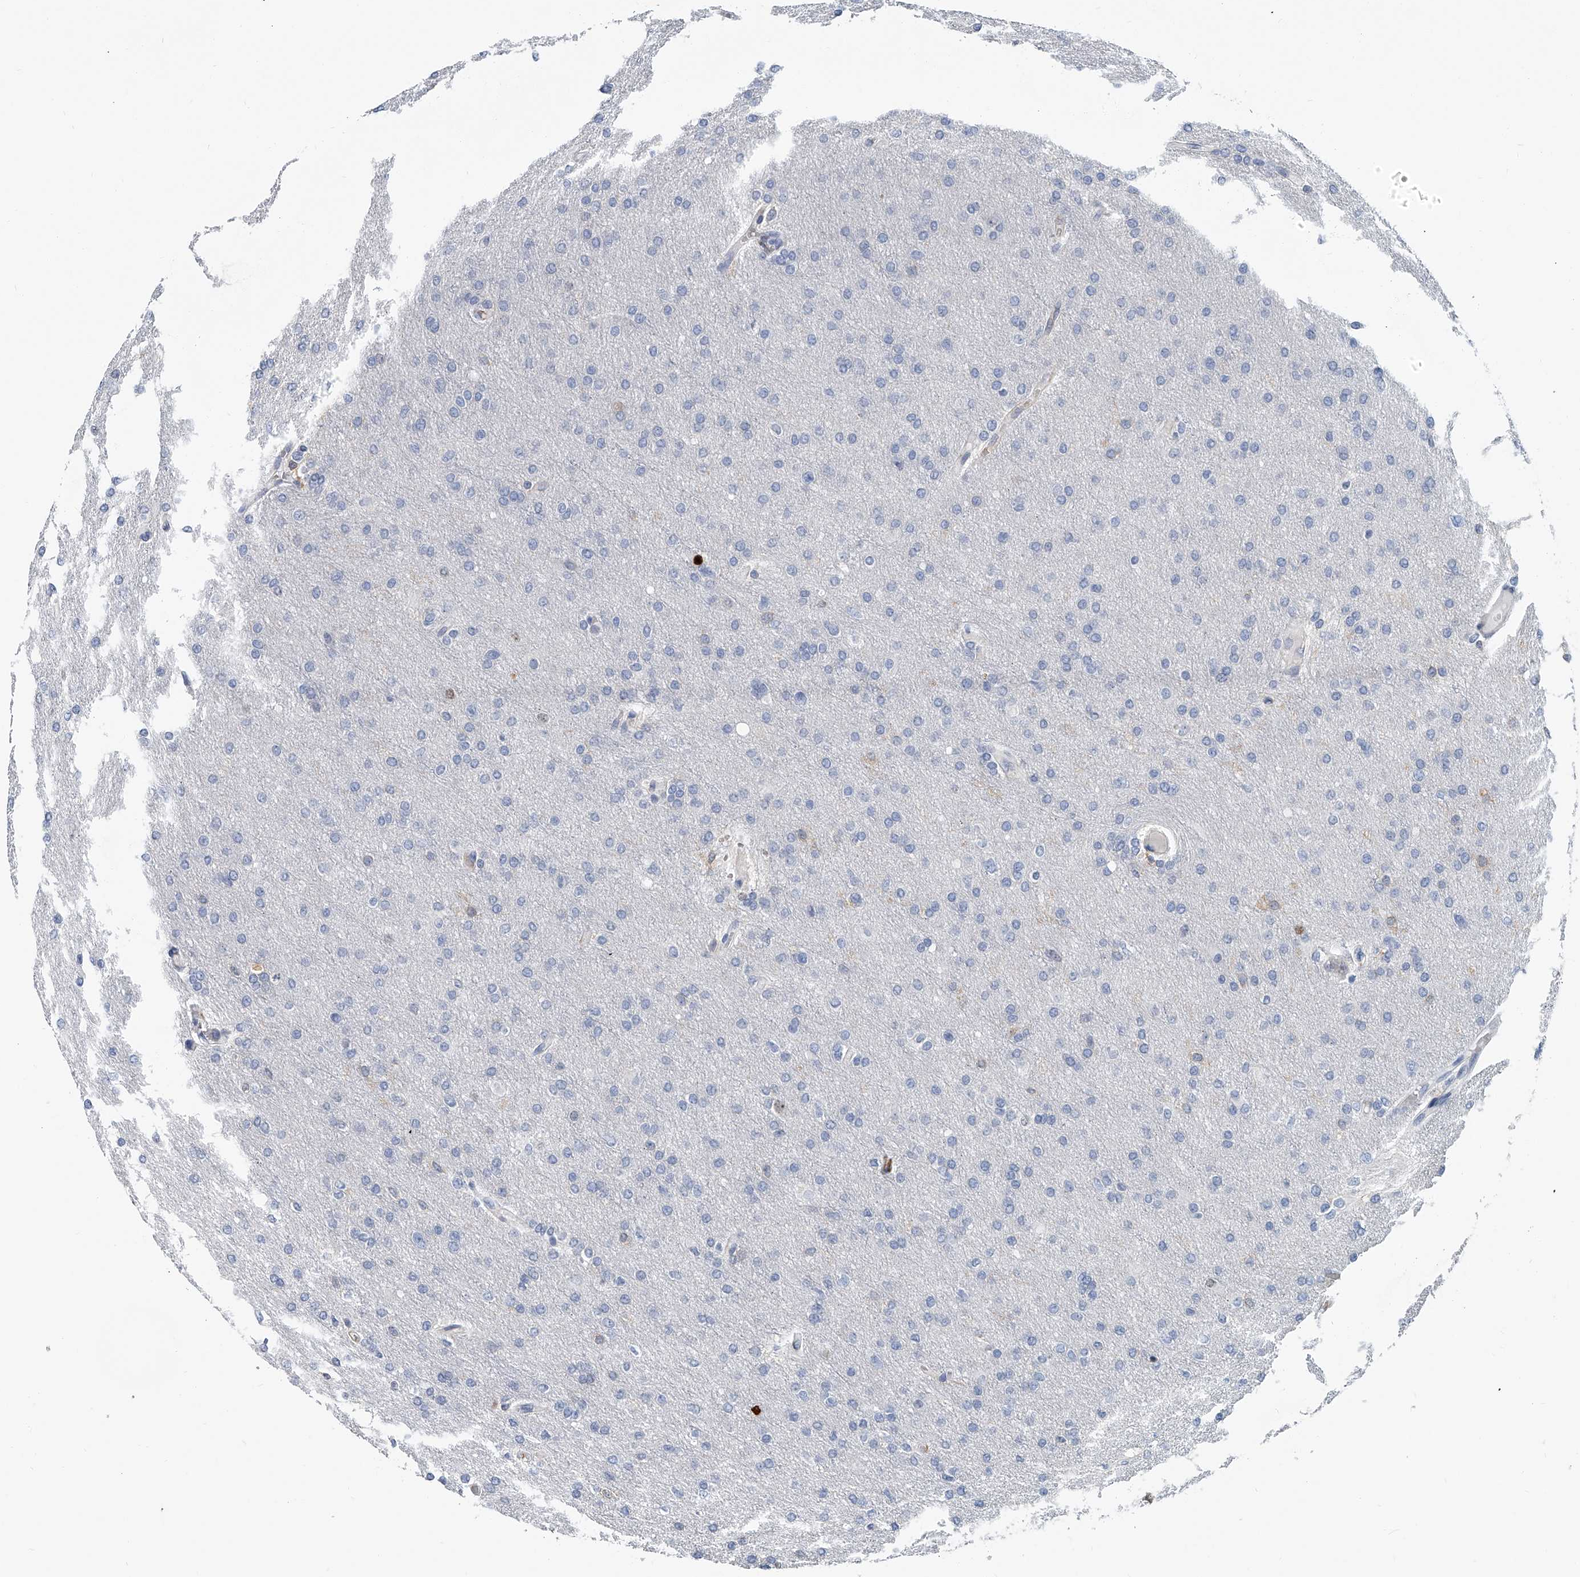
{"staining": {"intensity": "negative", "quantity": "none", "location": "none"}, "tissue": "glioma", "cell_type": "Tumor cells", "image_type": "cancer", "snomed": [{"axis": "morphology", "description": "Glioma, malignant, High grade"}, {"axis": "topography", "description": "Cerebral cortex"}], "caption": "Tumor cells show no significant positivity in malignant high-grade glioma. (Stains: DAB (3,3'-diaminobenzidine) IHC with hematoxylin counter stain, Microscopy: brightfield microscopy at high magnification).", "gene": "KIRREL1", "patient": {"sex": "female", "age": 36}}